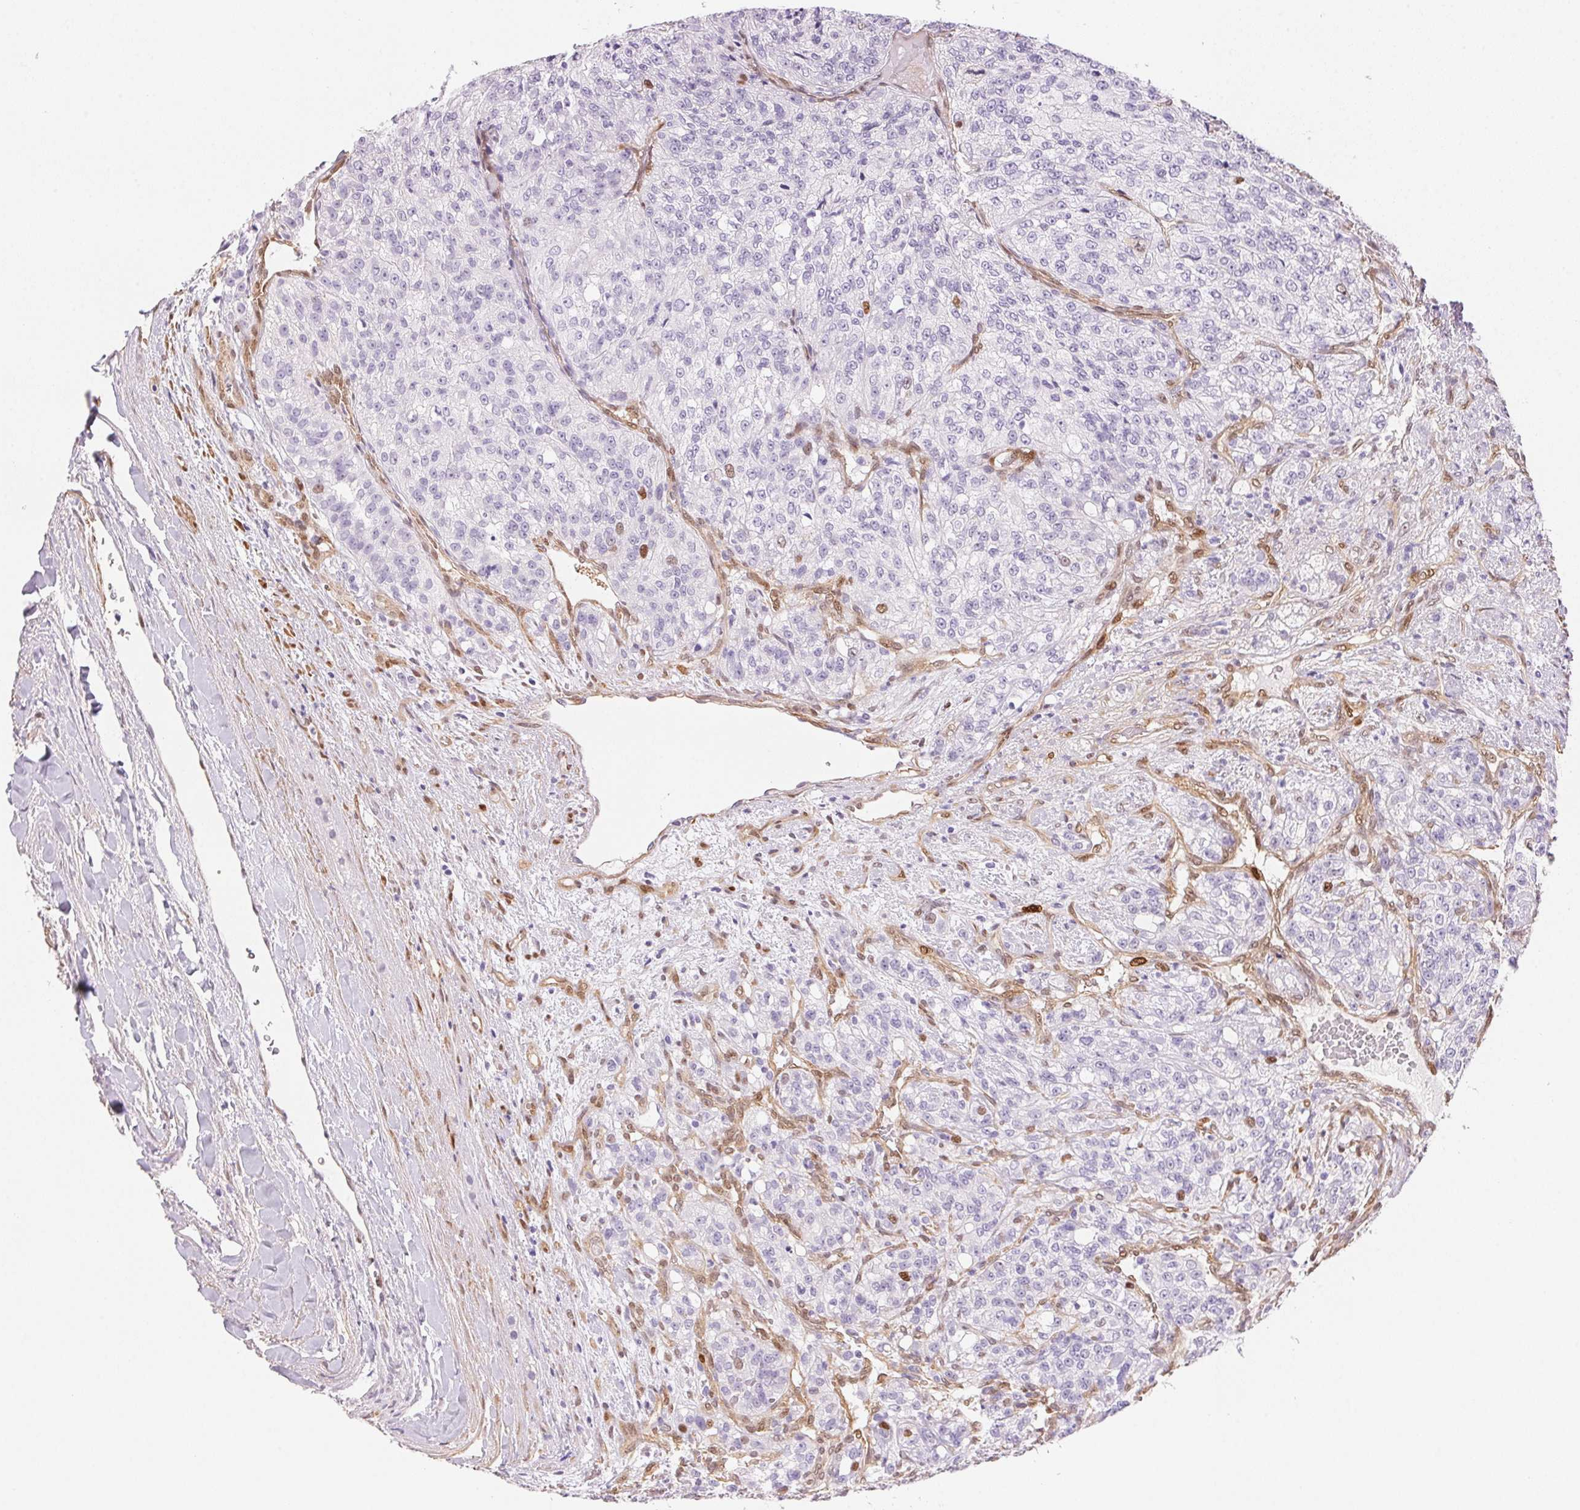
{"staining": {"intensity": "negative", "quantity": "none", "location": "none"}, "tissue": "renal cancer", "cell_type": "Tumor cells", "image_type": "cancer", "snomed": [{"axis": "morphology", "description": "Adenocarcinoma, NOS"}, {"axis": "topography", "description": "Kidney"}], "caption": "Micrograph shows no protein staining in tumor cells of renal cancer tissue.", "gene": "SMTN", "patient": {"sex": "female", "age": 63}}